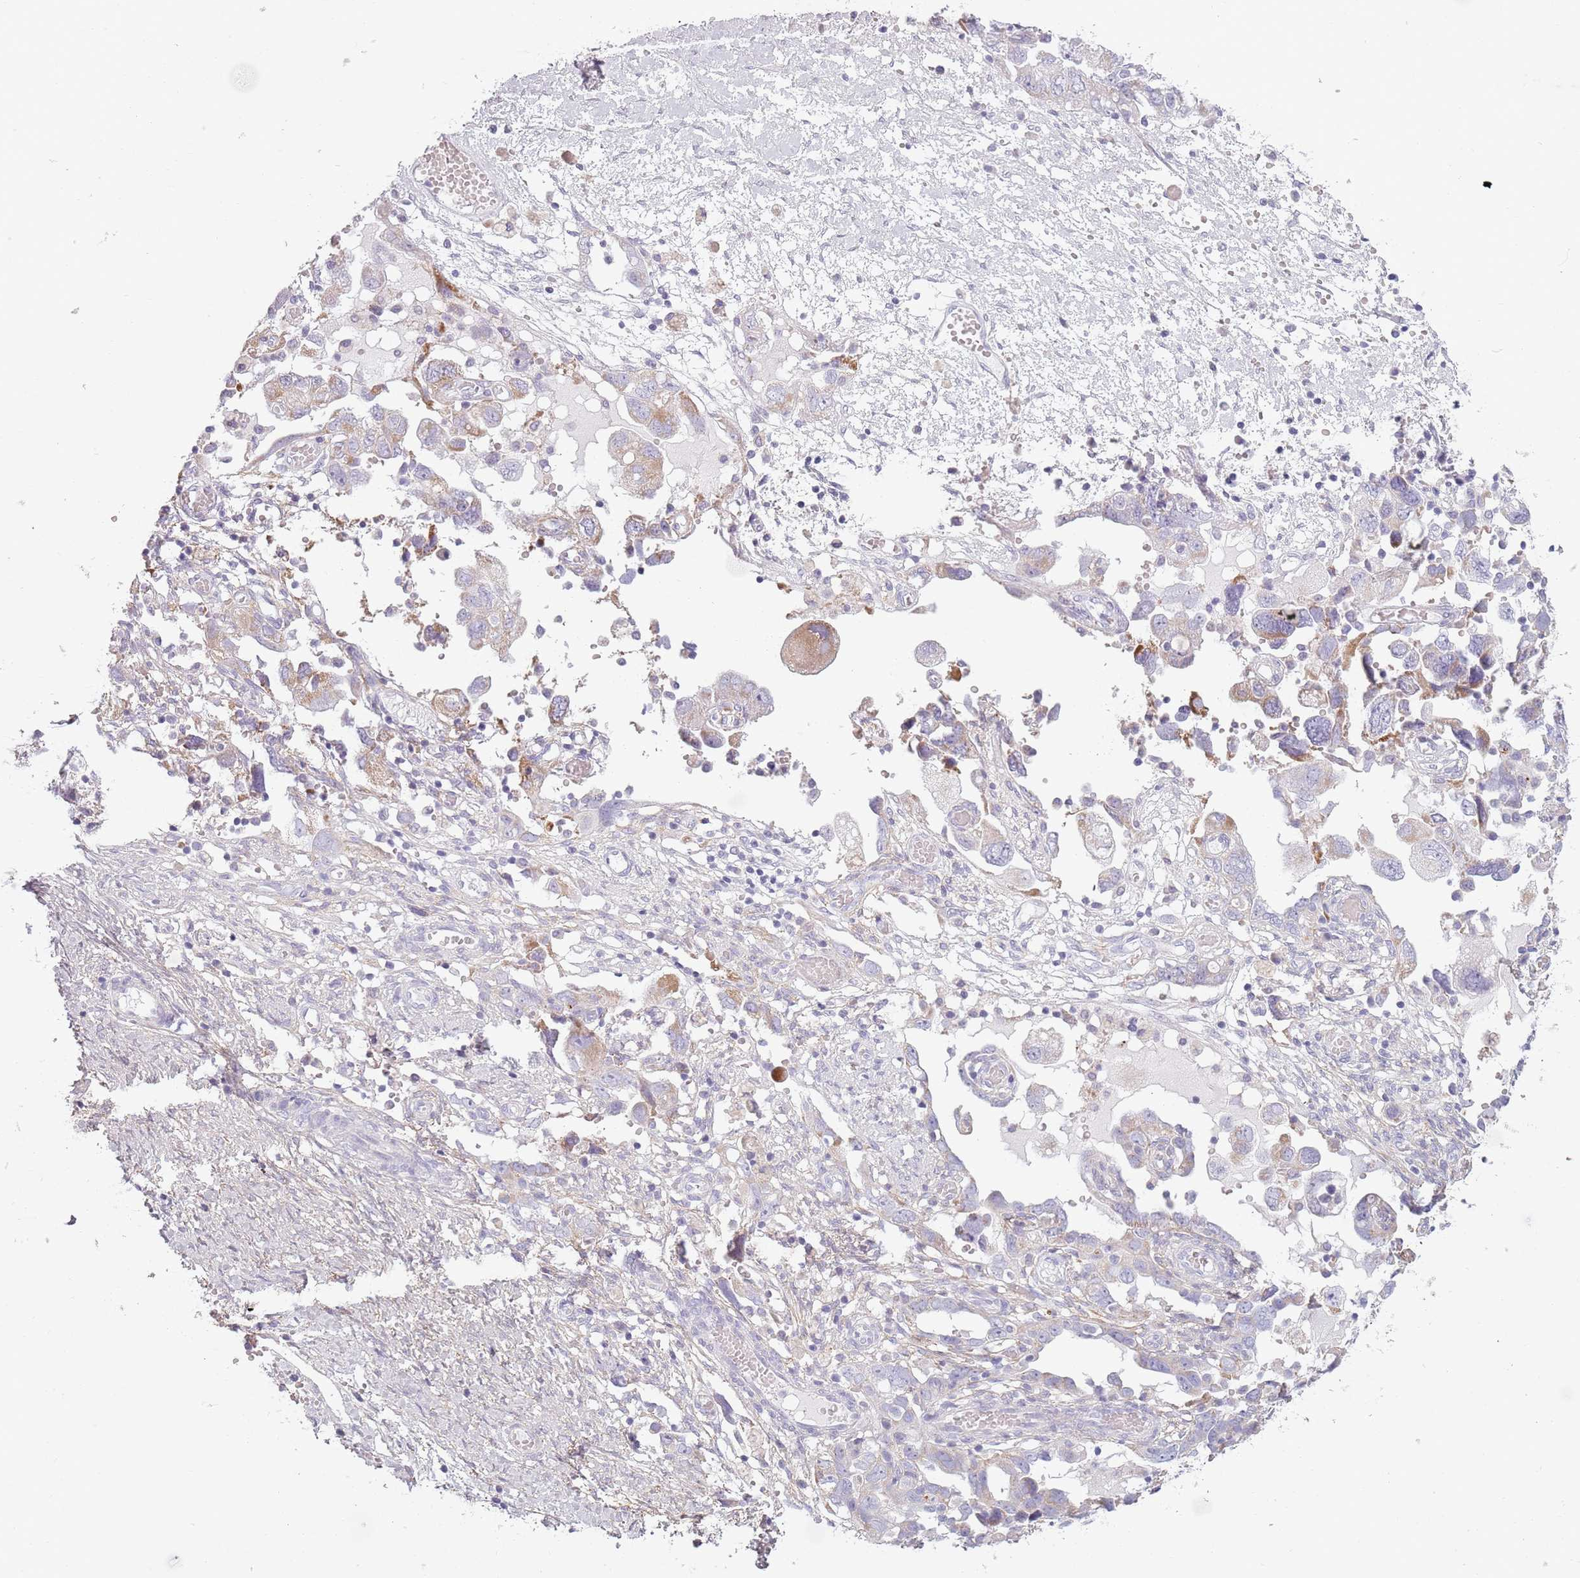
{"staining": {"intensity": "weak", "quantity": "<25%", "location": "cytoplasmic/membranous"}, "tissue": "ovarian cancer", "cell_type": "Tumor cells", "image_type": "cancer", "snomed": [{"axis": "morphology", "description": "Carcinoma, NOS"}, {"axis": "morphology", "description": "Cystadenocarcinoma, serous, NOS"}, {"axis": "topography", "description": "Ovary"}], "caption": "An immunohistochemistry (IHC) micrograph of serous cystadenocarcinoma (ovarian) is shown. There is no staining in tumor cells of serous cystadenocarcinoma (ovarian). Brightfield microscopy of IHC stained with DAB (brown) and hematoxylin (blue), captured at high magnification.", "gene": "MEGF8", "patient": {"sex": "female", "age": 69}}